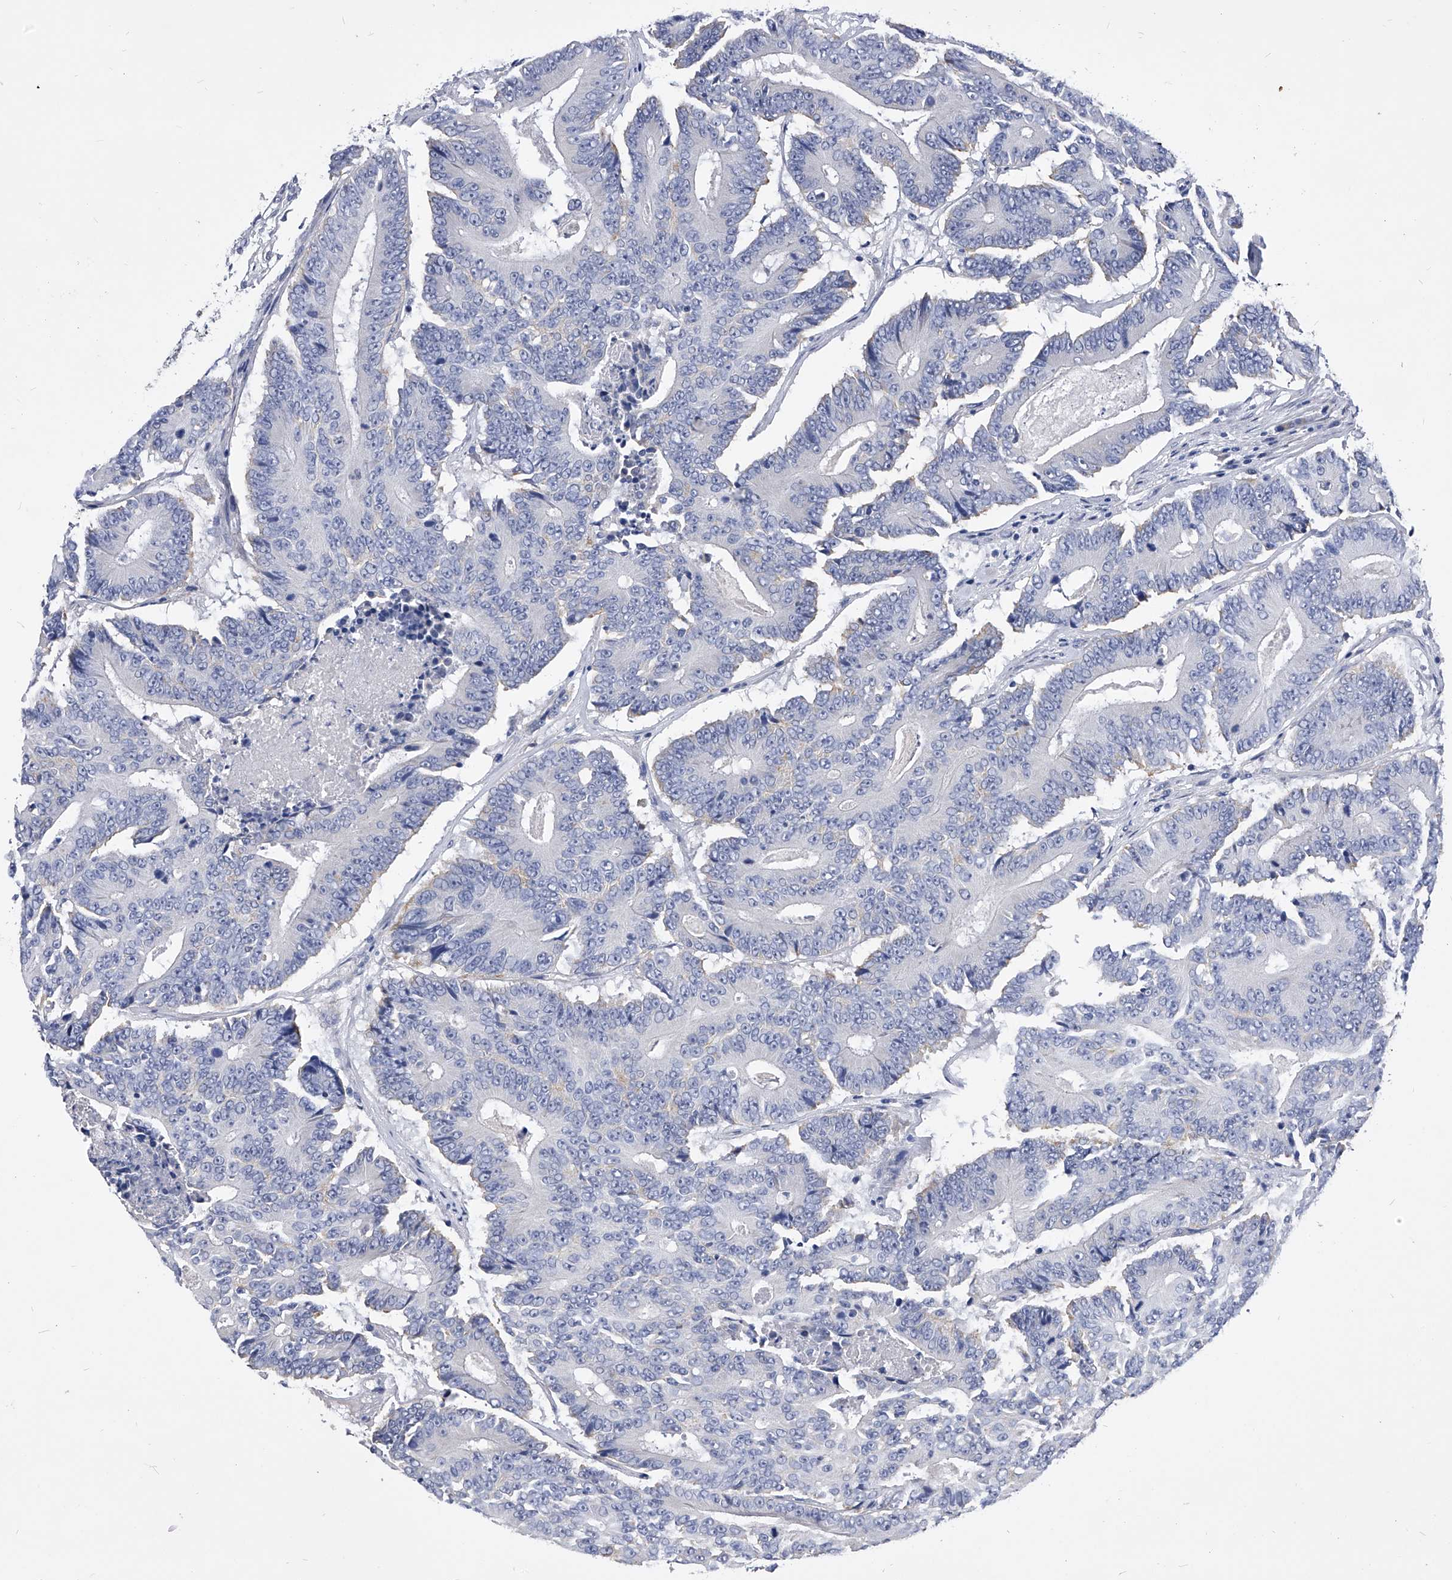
{"staining": {"intensity": "negative", "quantity": "none", "location": "none"}, "tissue": "colorectal cancer", "cell_type": "Tumor cells", "image_type": "cancer", "snomed": [{"axis": "morphology", "description": "Adenocarcinoma, NOS"}, {"axis": "topography", "description": "Colon"}], "caption": "High magnification brightfield microscopy of adenocarcinoma (colorectal) stained with DAB (3,3'-diaminobenzidine) (brown) and counterstained with hematoxylin (blue): tumor cells show no significant expression.", "gene": "ZNF529", "patient": {"sex": "male", "age": 83}}